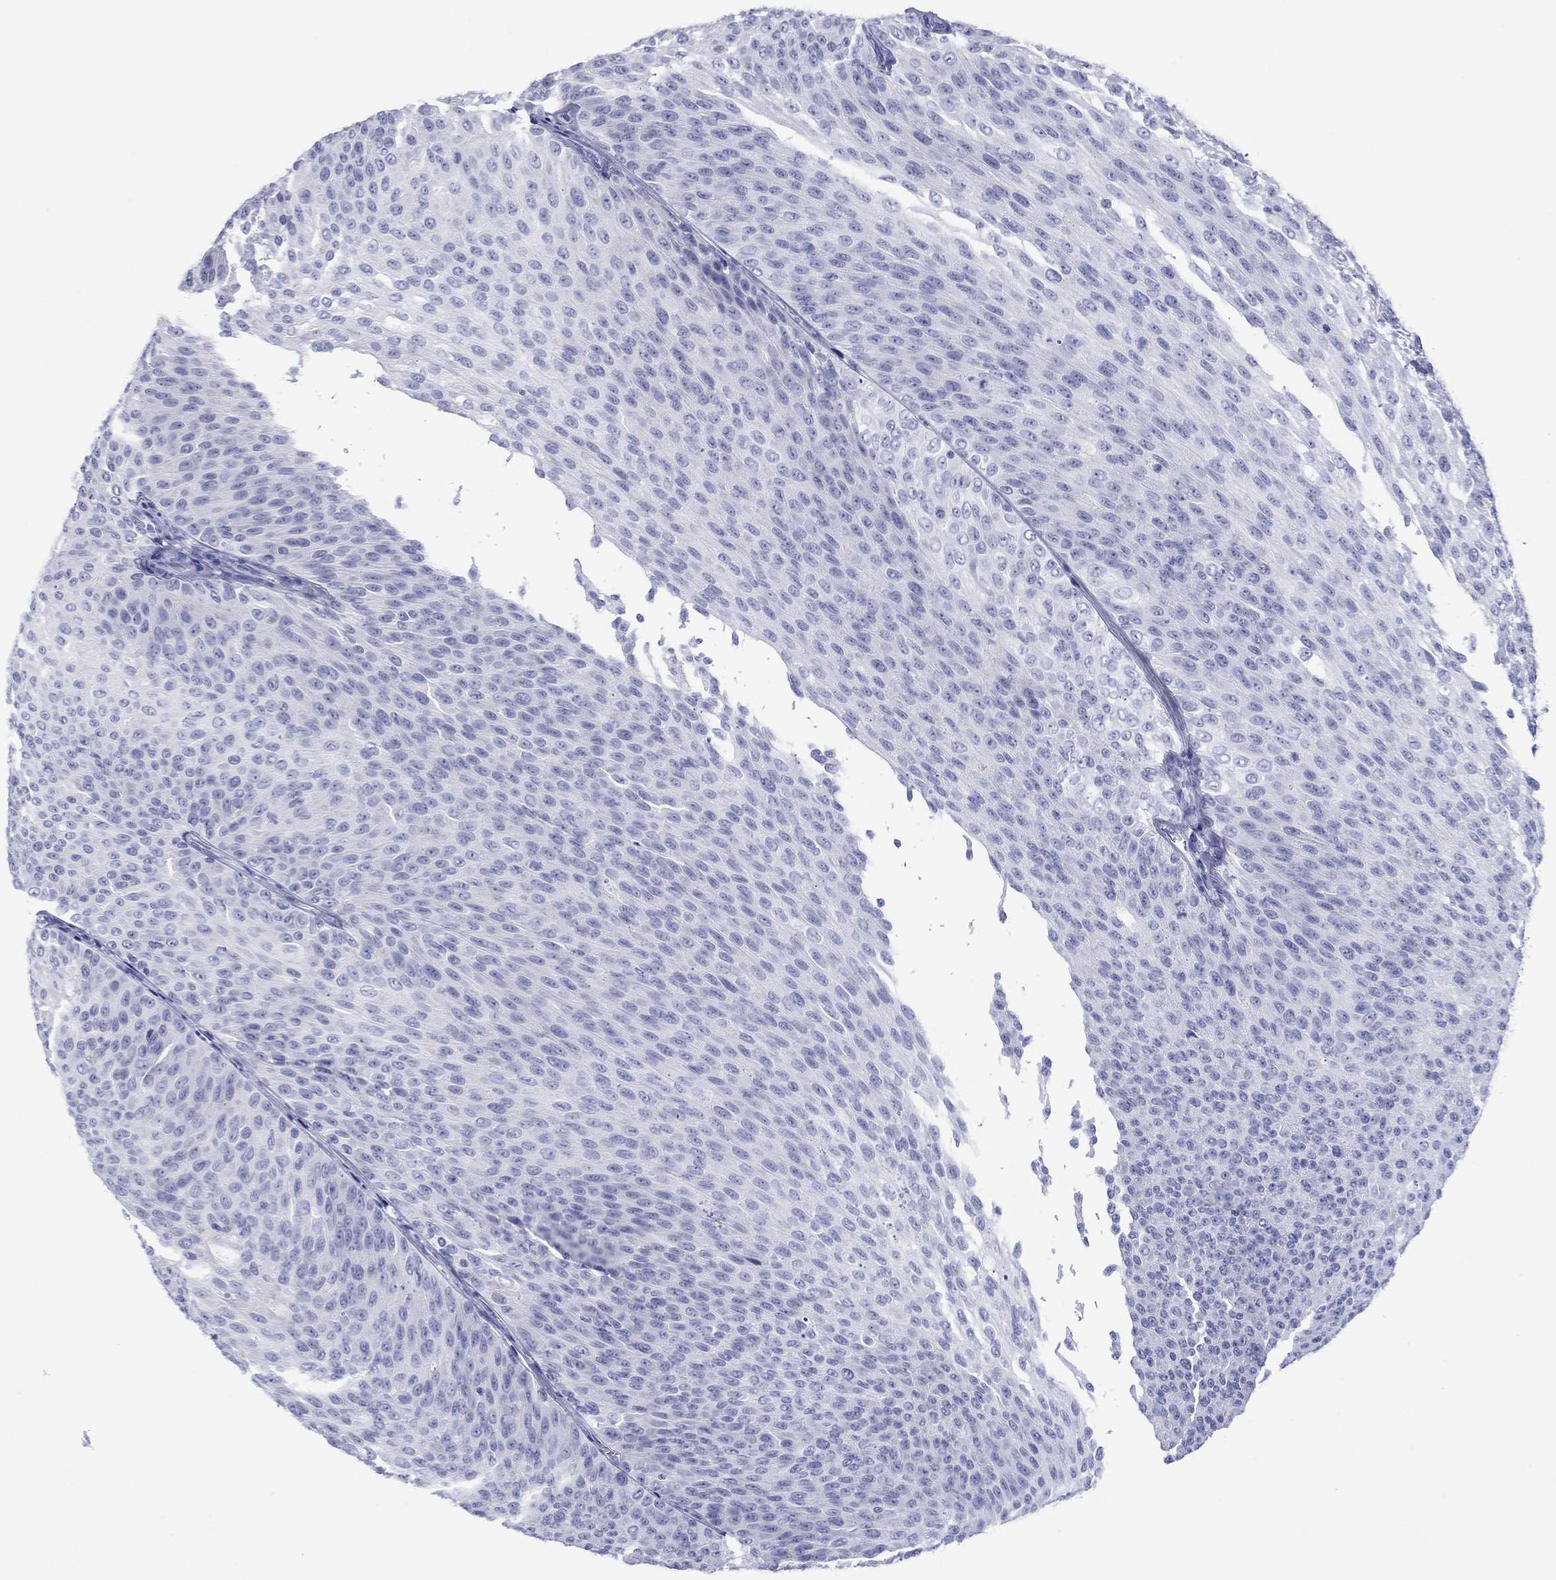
{"staining": {"intensity": "negative", "quantity": "none", "location": "none"}, "tissue": "urothelial cancer", "cell_type": "Tumor cells", "image_type": "cancer", "snomed": [{"axis": "morphology", "description": "Urothelial carcinoma, Low grade"}, {"axis": "topography", "description": "Ureter, NOS"}, {"axis": "topography", "description": "Urinary bladder"}], "caption": "Immunohistochemical staining of human low-grade urothelial carcinoma shows no significant staining in tumor cells. (Stains: DAB IHC with hematoxylin counter stain, Microscopy: brightfield microscopy at high magnification).", "gene": "ATP4A", "patient": {"sex": "male", "age": 78}}